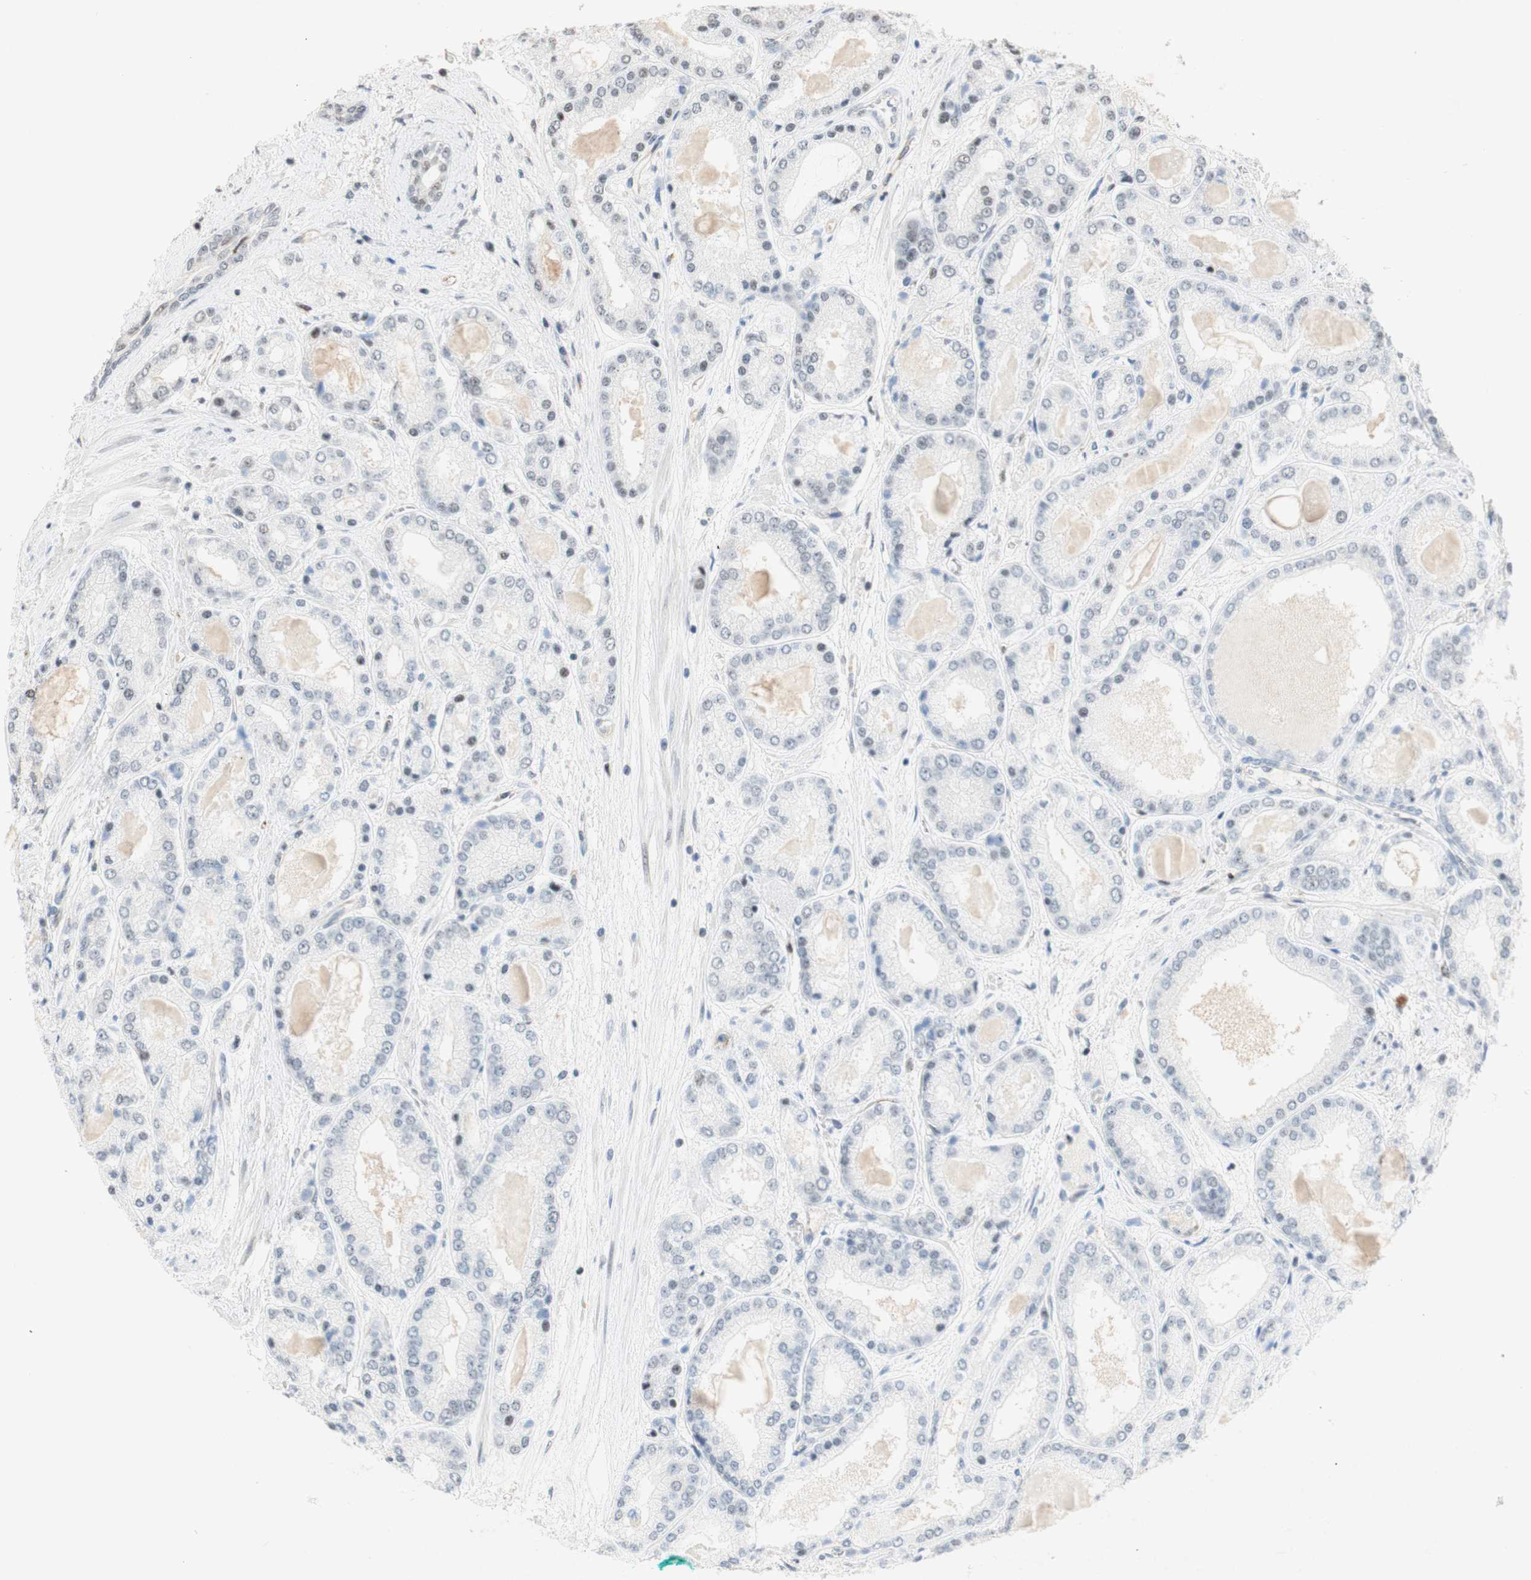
{"staining": {"intensity": "negative", "quantity": "none", "location": "none"}, "tissue": "prostate cancer", "cell_type": "Tumor cells", "image_type": "cancer", "snomed": [{"axis": "morphology", "description": "Adenocarcinoma, High grade"}, {"axis": "topography", "description": "Prostate"}], "caption": "Protein analysis of prostate cancer exhibits no significant expression in tumor cells.", "gene": "SAP18", "patient": {"sex": "male", "age": 59}}